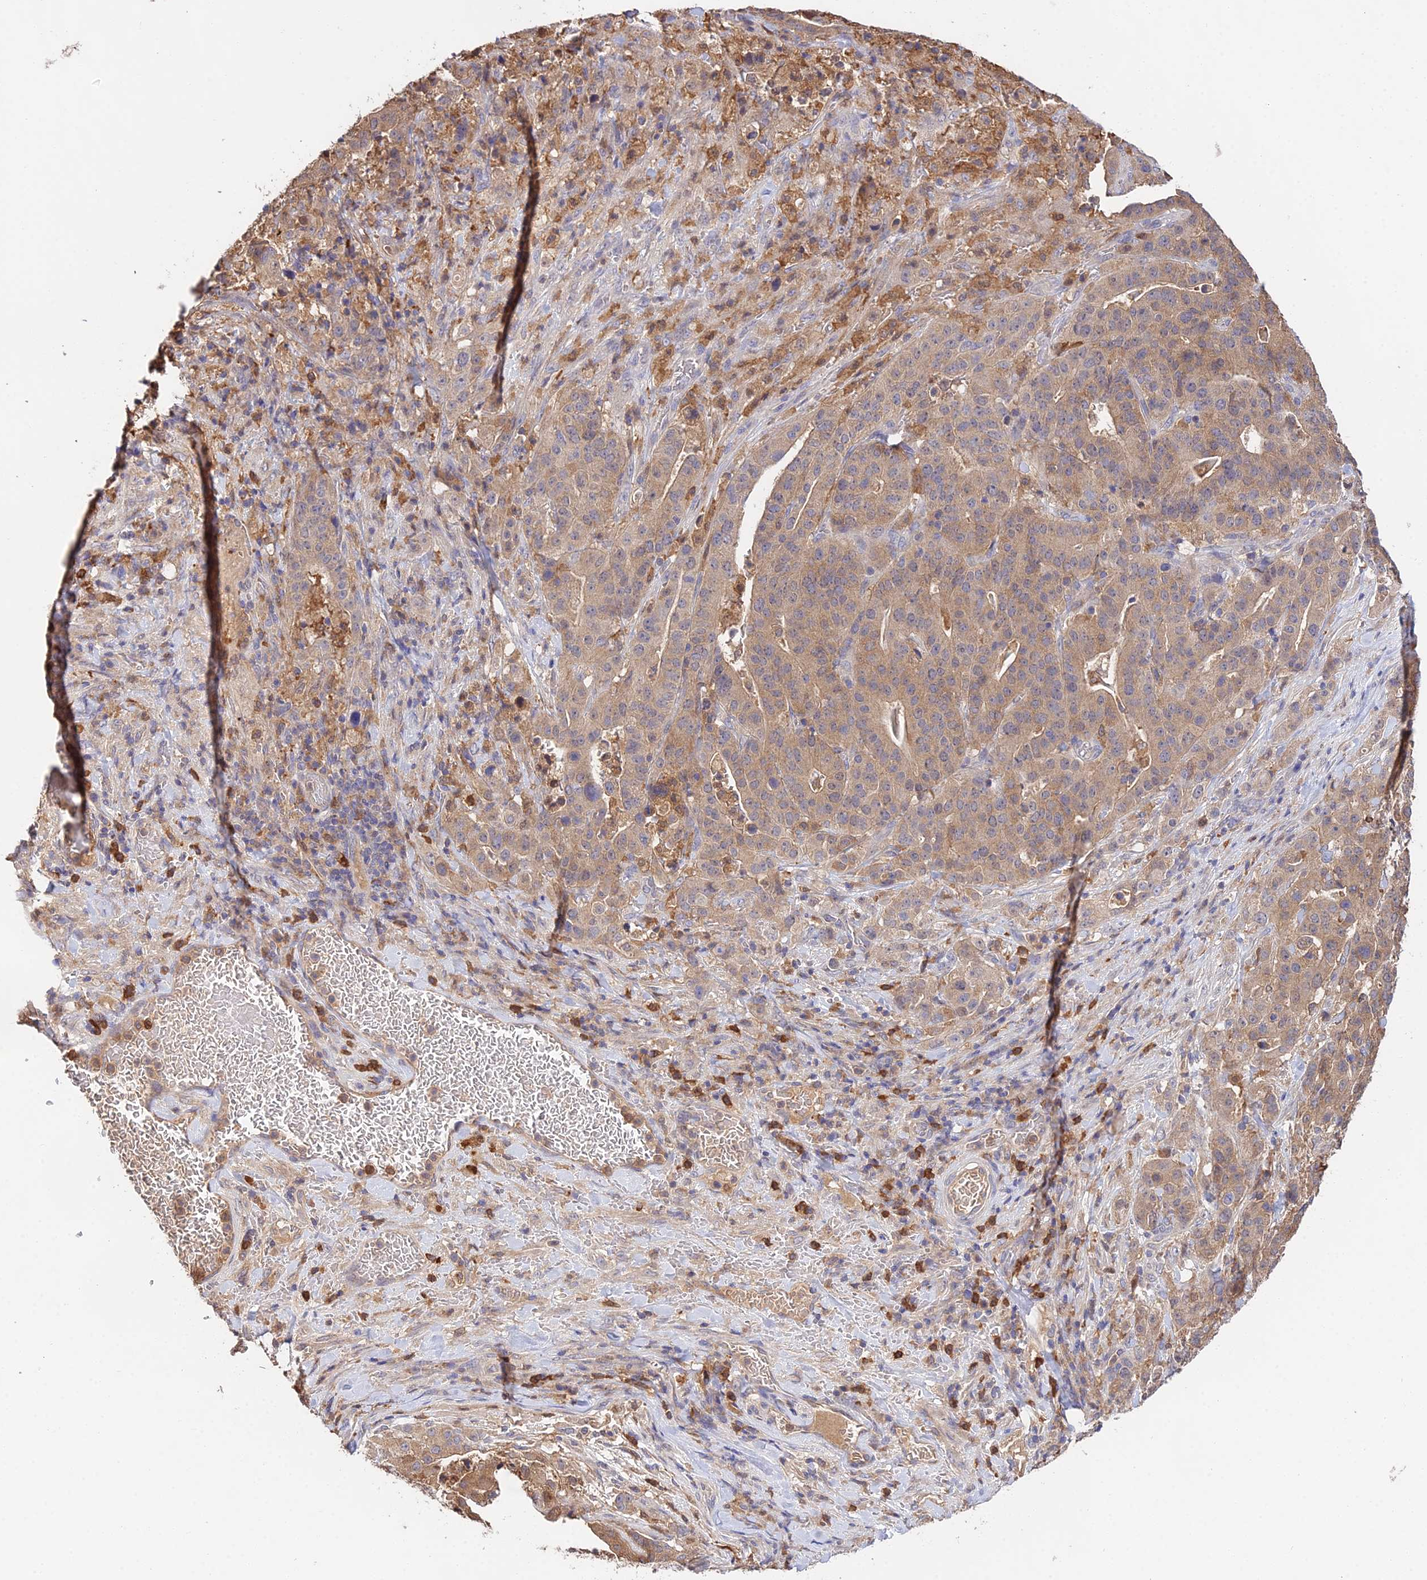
{"staining": {"intensity": "moderate", "quantity": ">75%", "location": "cytoplasmic/membranous"}, "tissue": "stomach cancer", "cell_type": "Tumor cells", "image_type": "cancer", "snomed": [{"axis": "morphology", "description": "Adenocarcinoma, NOS"}, {"axis": "topography", "description": "Stomach"}], "caption": "IHC staining of stomach adenocarcinoma, which displays medium levels of moderate cytoplasmic/membranous expression in approximately >75% of tumor cells indicating moderate cytoplasmic/membranous protein staining. The staining was performed using DAB (brown) for protein detection and nuclei were counterstained in hematoxylin (blue).", "gene": "FBP1", "patient": {"sex": "male", "age": 48}}